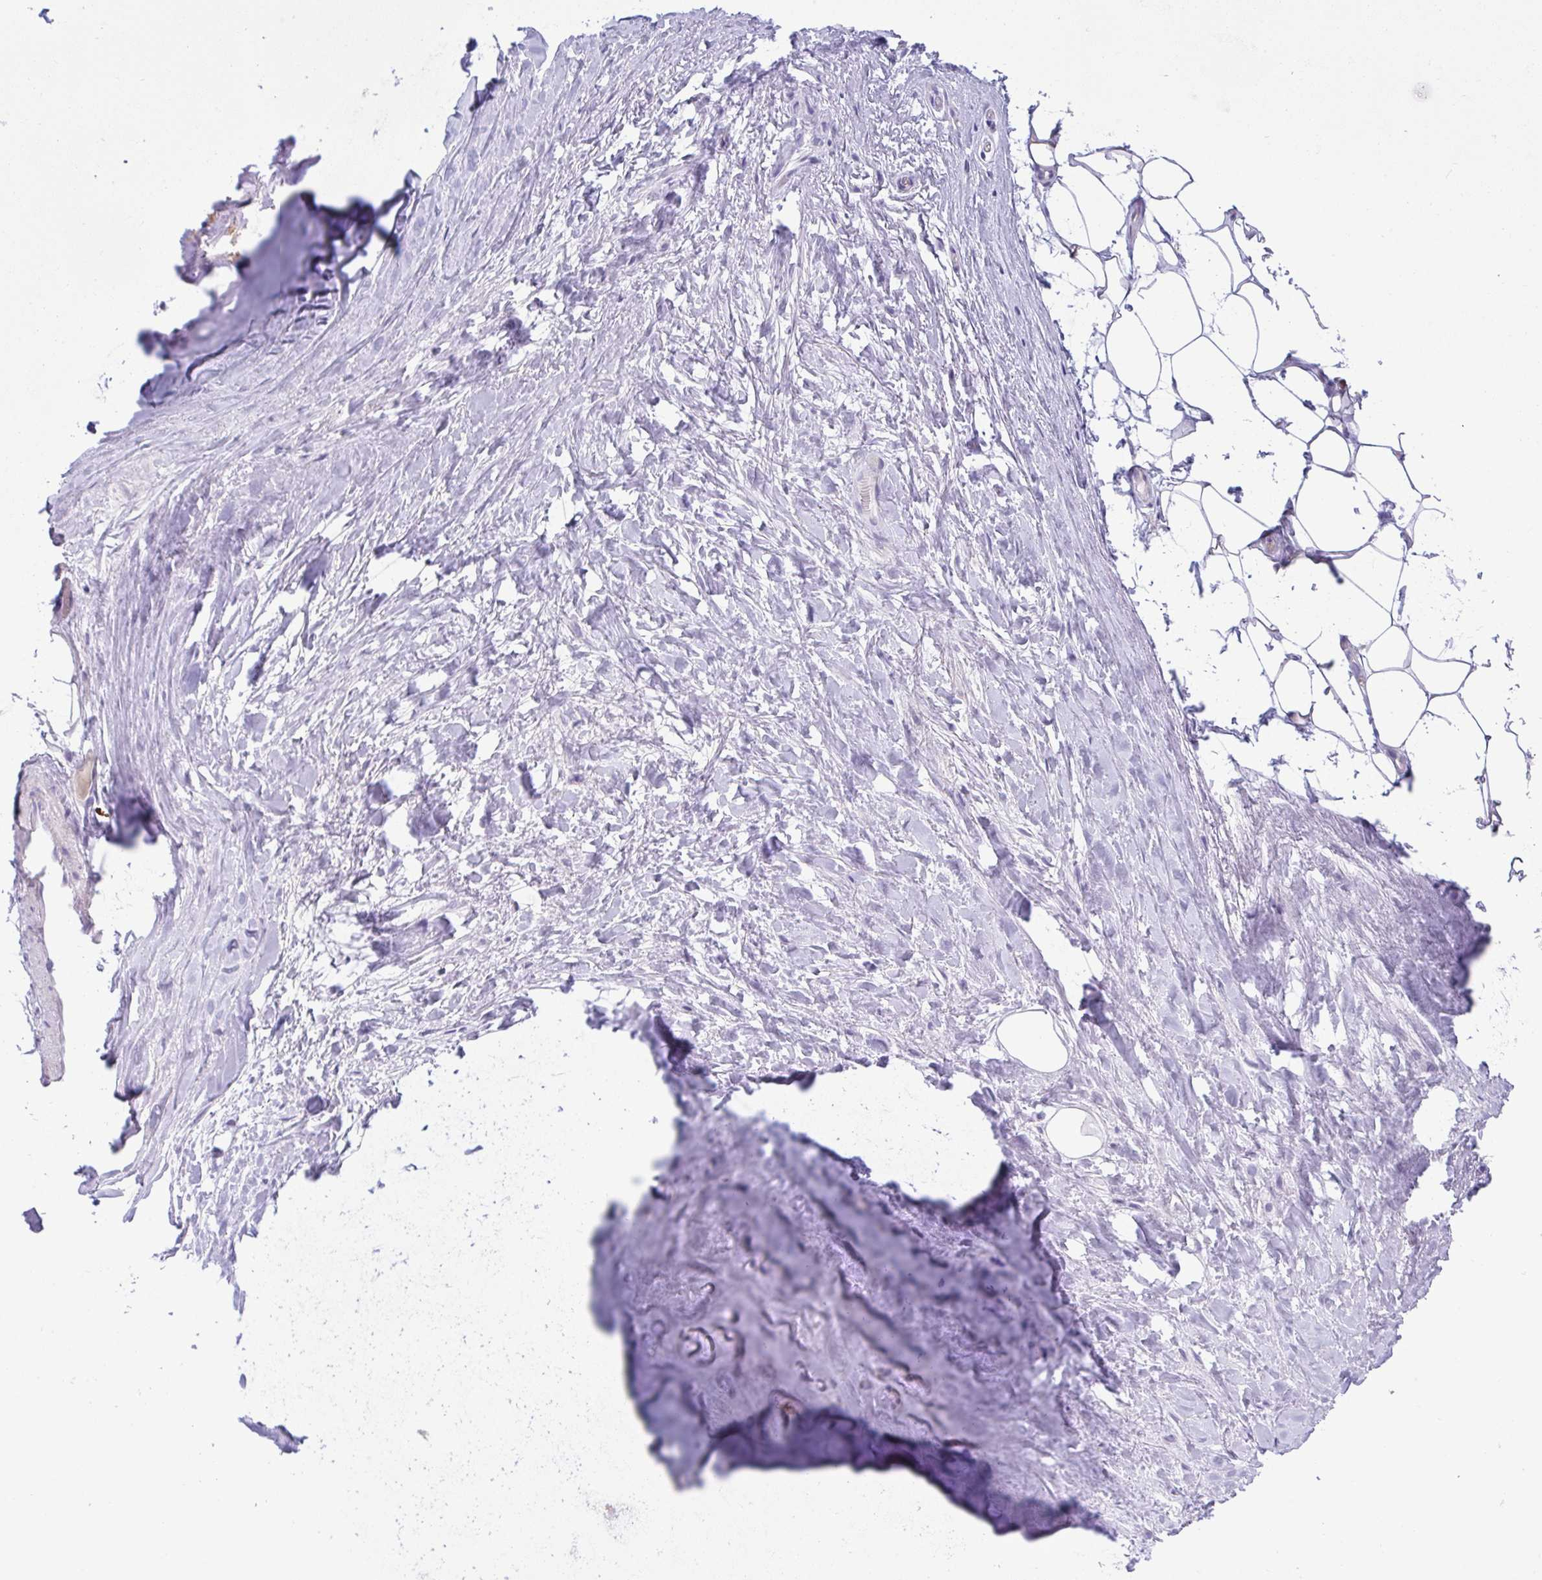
{"staining": {"intensity": "negative", "quantity": "none", "location": "none"}, "tissue": "adipose tissue", "cell_type": "Adipocytes", "image_type": "normal", "snomed": [{"axis": "morphology", "description": "Normal tissue, NOS"}, {"axis": "topography", "description": "Lymph node"}, {"axis": "topography", "description": "Cartilage tissue"}, {"axis": "topography", "description": "Nasopharynx"}], "caption": "Adipocytes show no significant positivity in normal adipose tissue.", "gene": "RANBP2", "patient": {"sex": "male", "age": 63}}